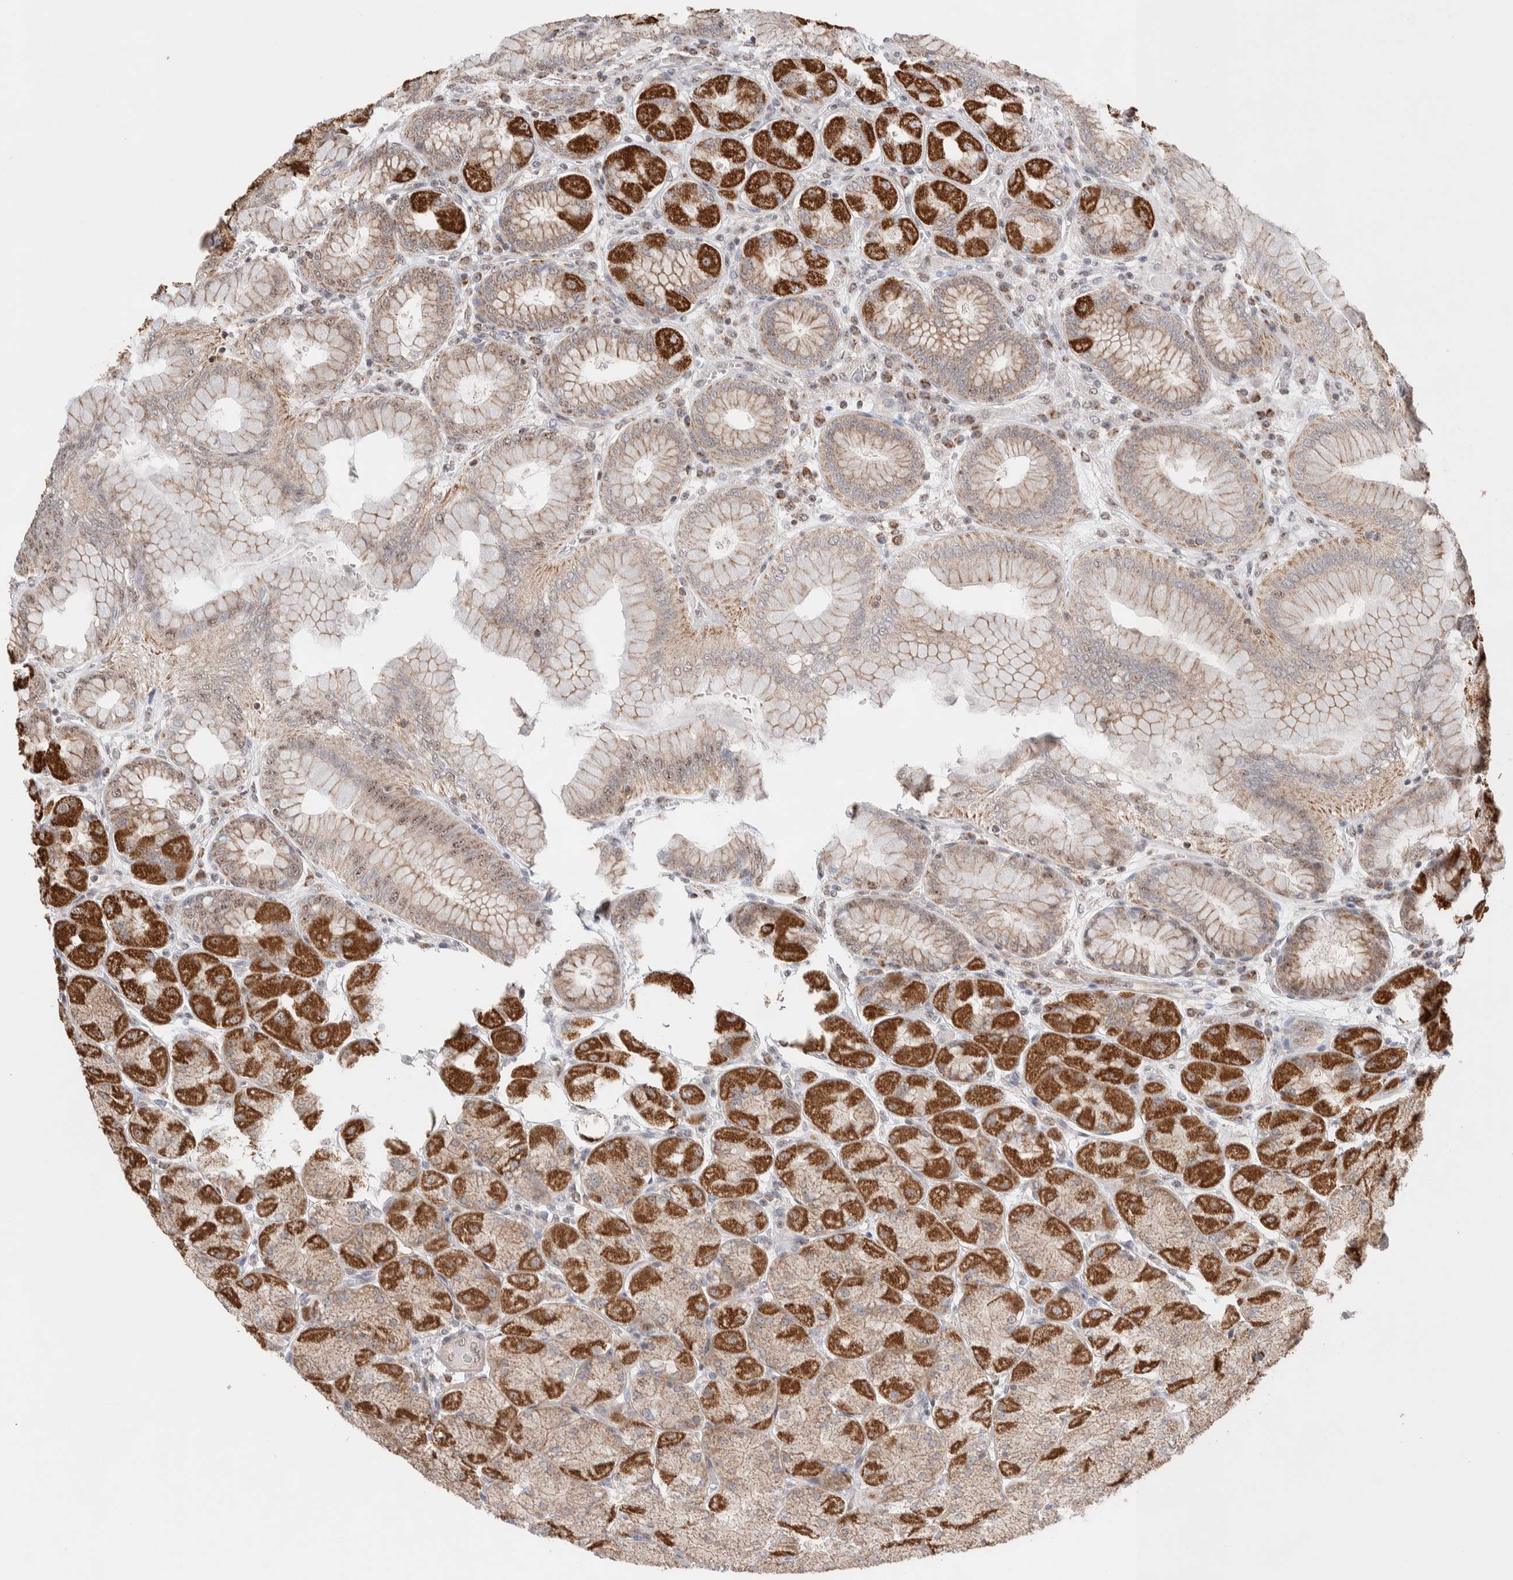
{"staining": {"intensity": "strong", "quantity": "25%-75%", "location": "cytoplasmic/membranous,nuclear"}, "tissue": "stomach", "cell_type": "Glandular cells", "image_type": "normal", "snomed": [{"axis": "morphology", "description": "Normal tissue, NOS"}, {"axis": "topography", "description": "Stomach, upper"}], "caption": "Strong cytoplasmic/membranous,nuclear expression for a protein is seen in about 25%-75% of glandular cells of unremarkable stomach using IHC.", "gene": "ZNF695", "patient": {"sex": "female", "age": 56}}